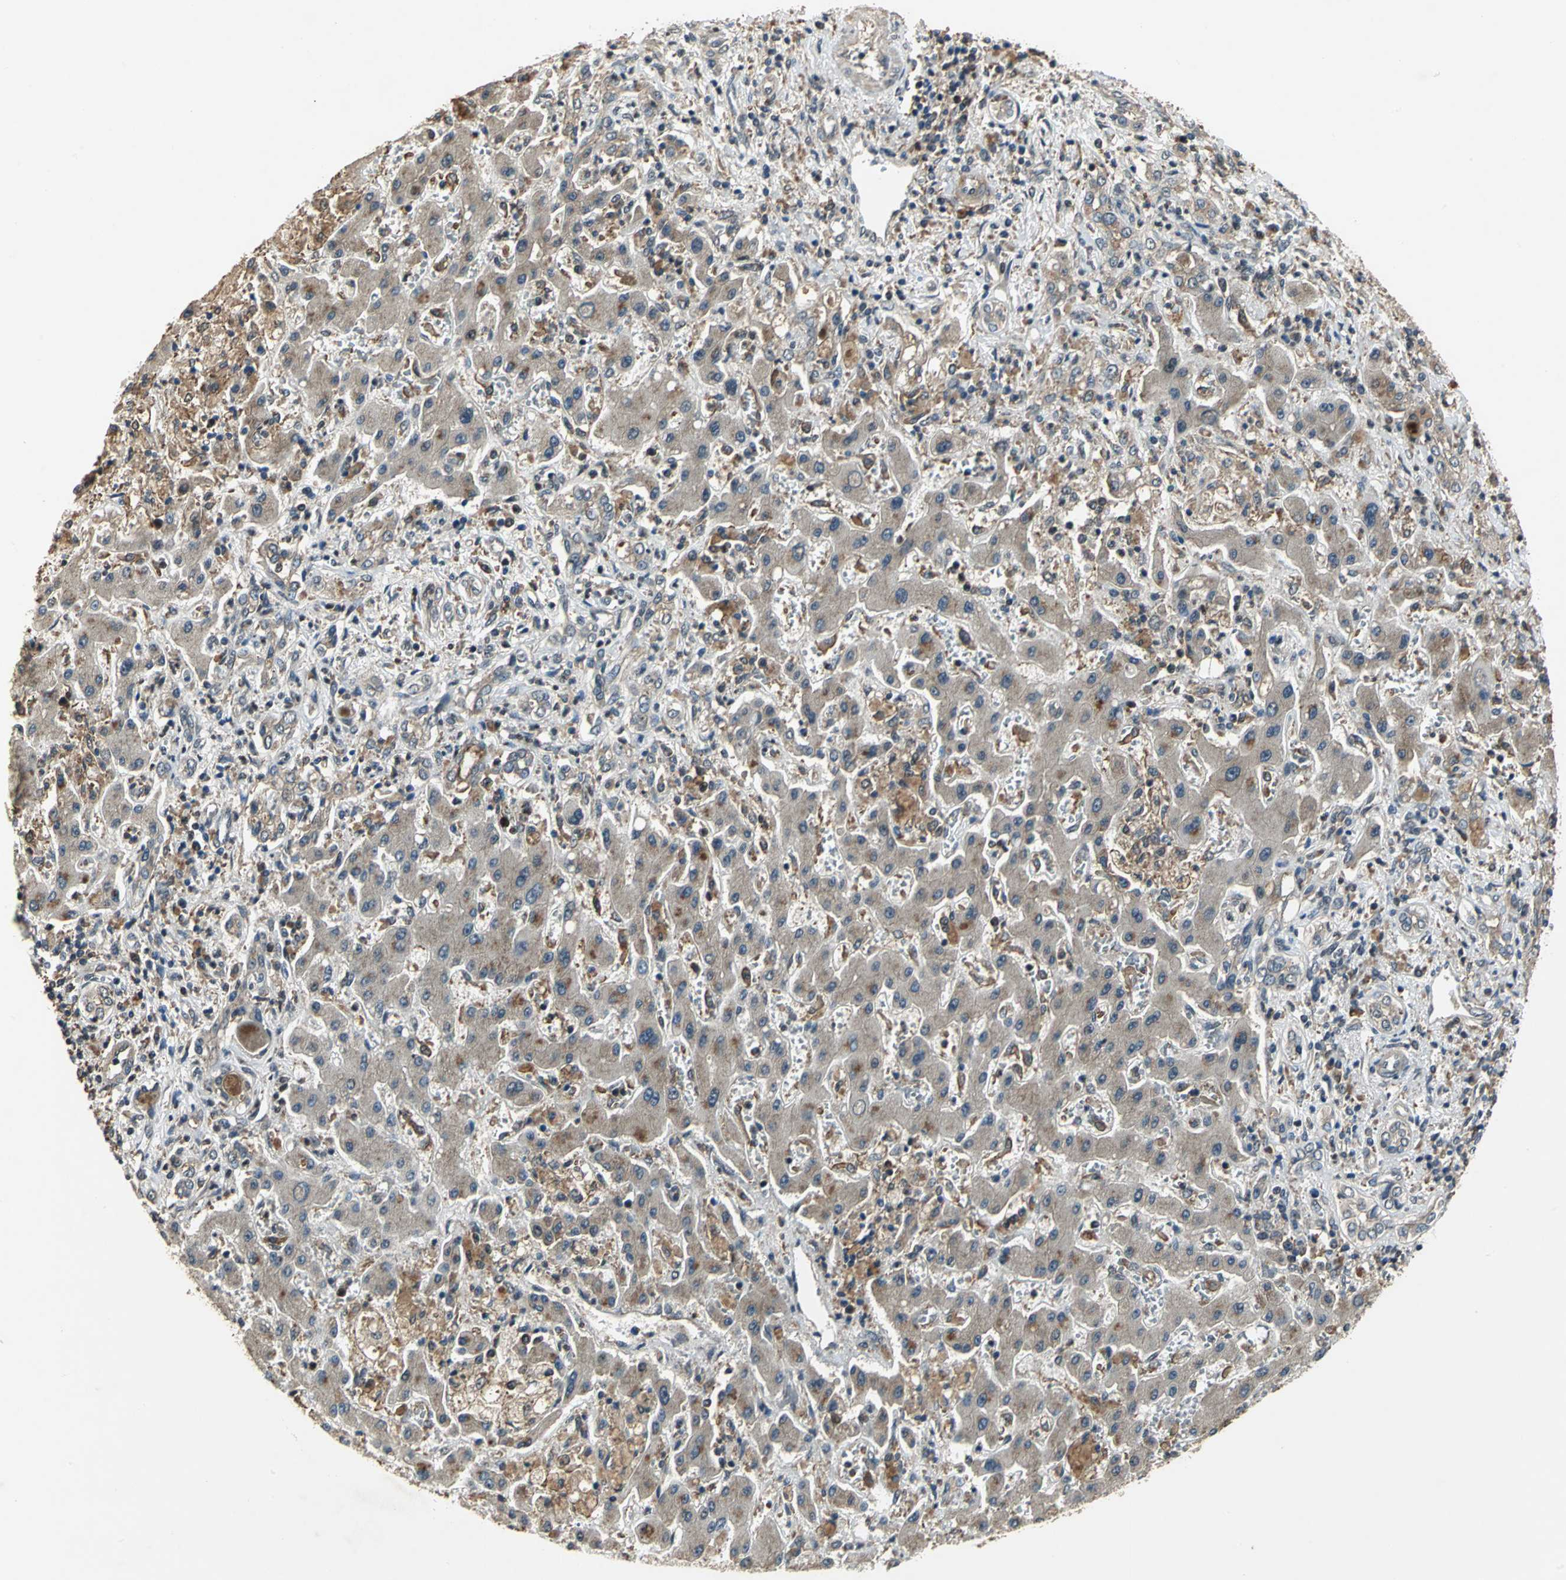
{"staining": {"intensity": "moderate", "quantity": "<25%", "location": "cytoplasmic/membranous"}, "tissue": "liver cancer", "cell_type": "Tumor cells", "image_type": "cancer", "snomed": [{"axis": "morphology", "description": "Cholangiocarcinoma"}, {"axis": "topography", "description": "Liver"}], "caption": "Protein staining by immunohistochemistry (IHC) exhibits moderate cytoplasmic/membranous expression in approximately <25% of tumor cells in cholangiocarcinoma (liver).", "gene": "EIF2B2", "patient": {"sex": "male", "age": 50}}